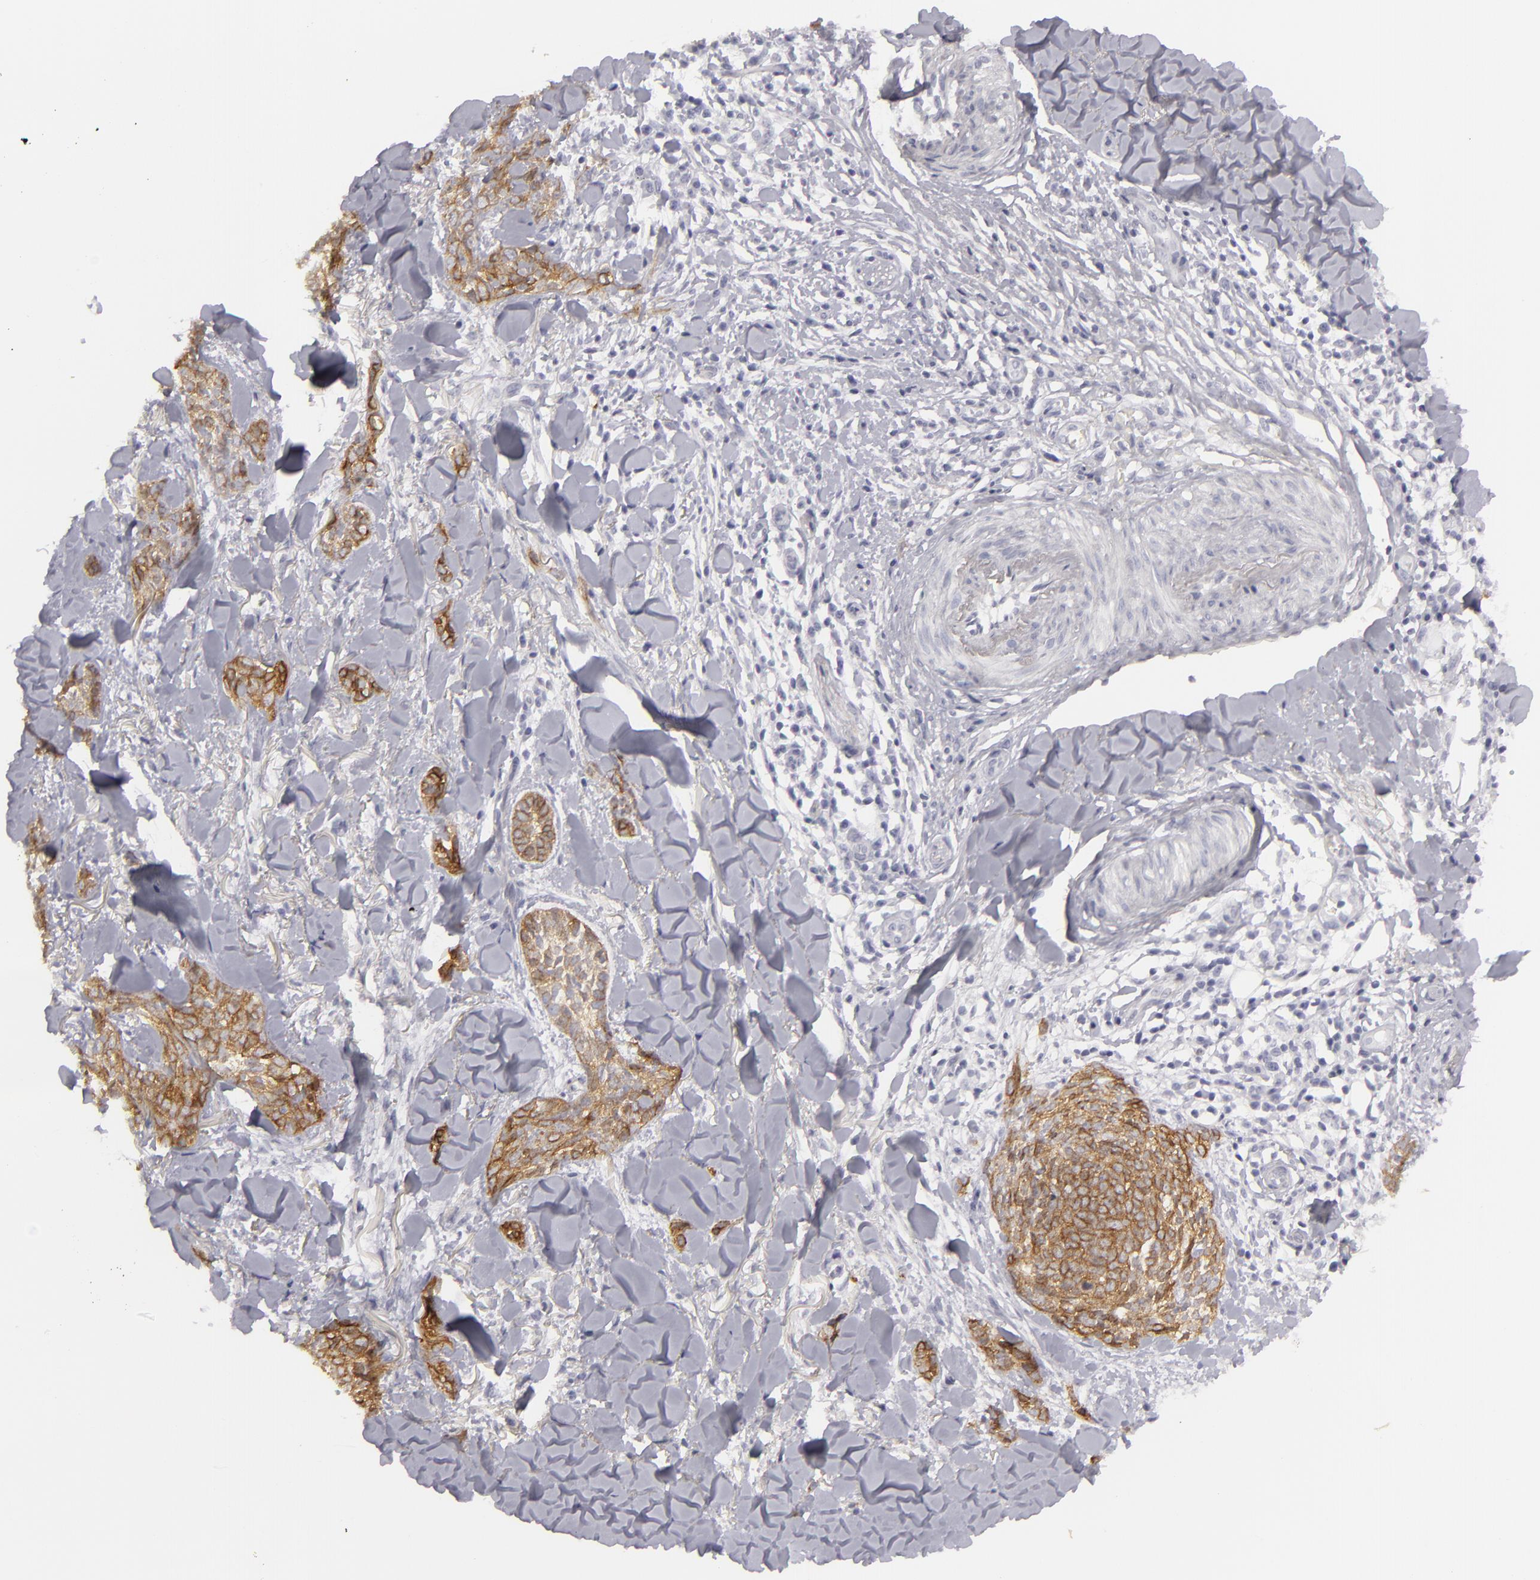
{"staining": {"intensity": "moderate", "quantity": ">75%", "location": "cytoplasmic/membranous"}, "tissue": "skin cancer", "cell_type": "Tumor cells", "image_type": "cancer", "snomed": [{"axis": "morphology", "description": "Basal cell carcinoma"}, {"axis": "topography", "description": "Skin"}], "caption": "Immunohistochemistry (IHC) staining of basal cell carcinoma (skin), which demonstrates medium levels of moderate cytoplasmic/membranous expression in approximately >75% of tumor cells indicating moderate cytoplasmic/membranous protein staining. The staining was performed using DAB (brown) for protein detection and nuclei were counterstained in hematoxylin (blue).", "gene": "JUP", "patient": {"sex": "female", "age": 81}}